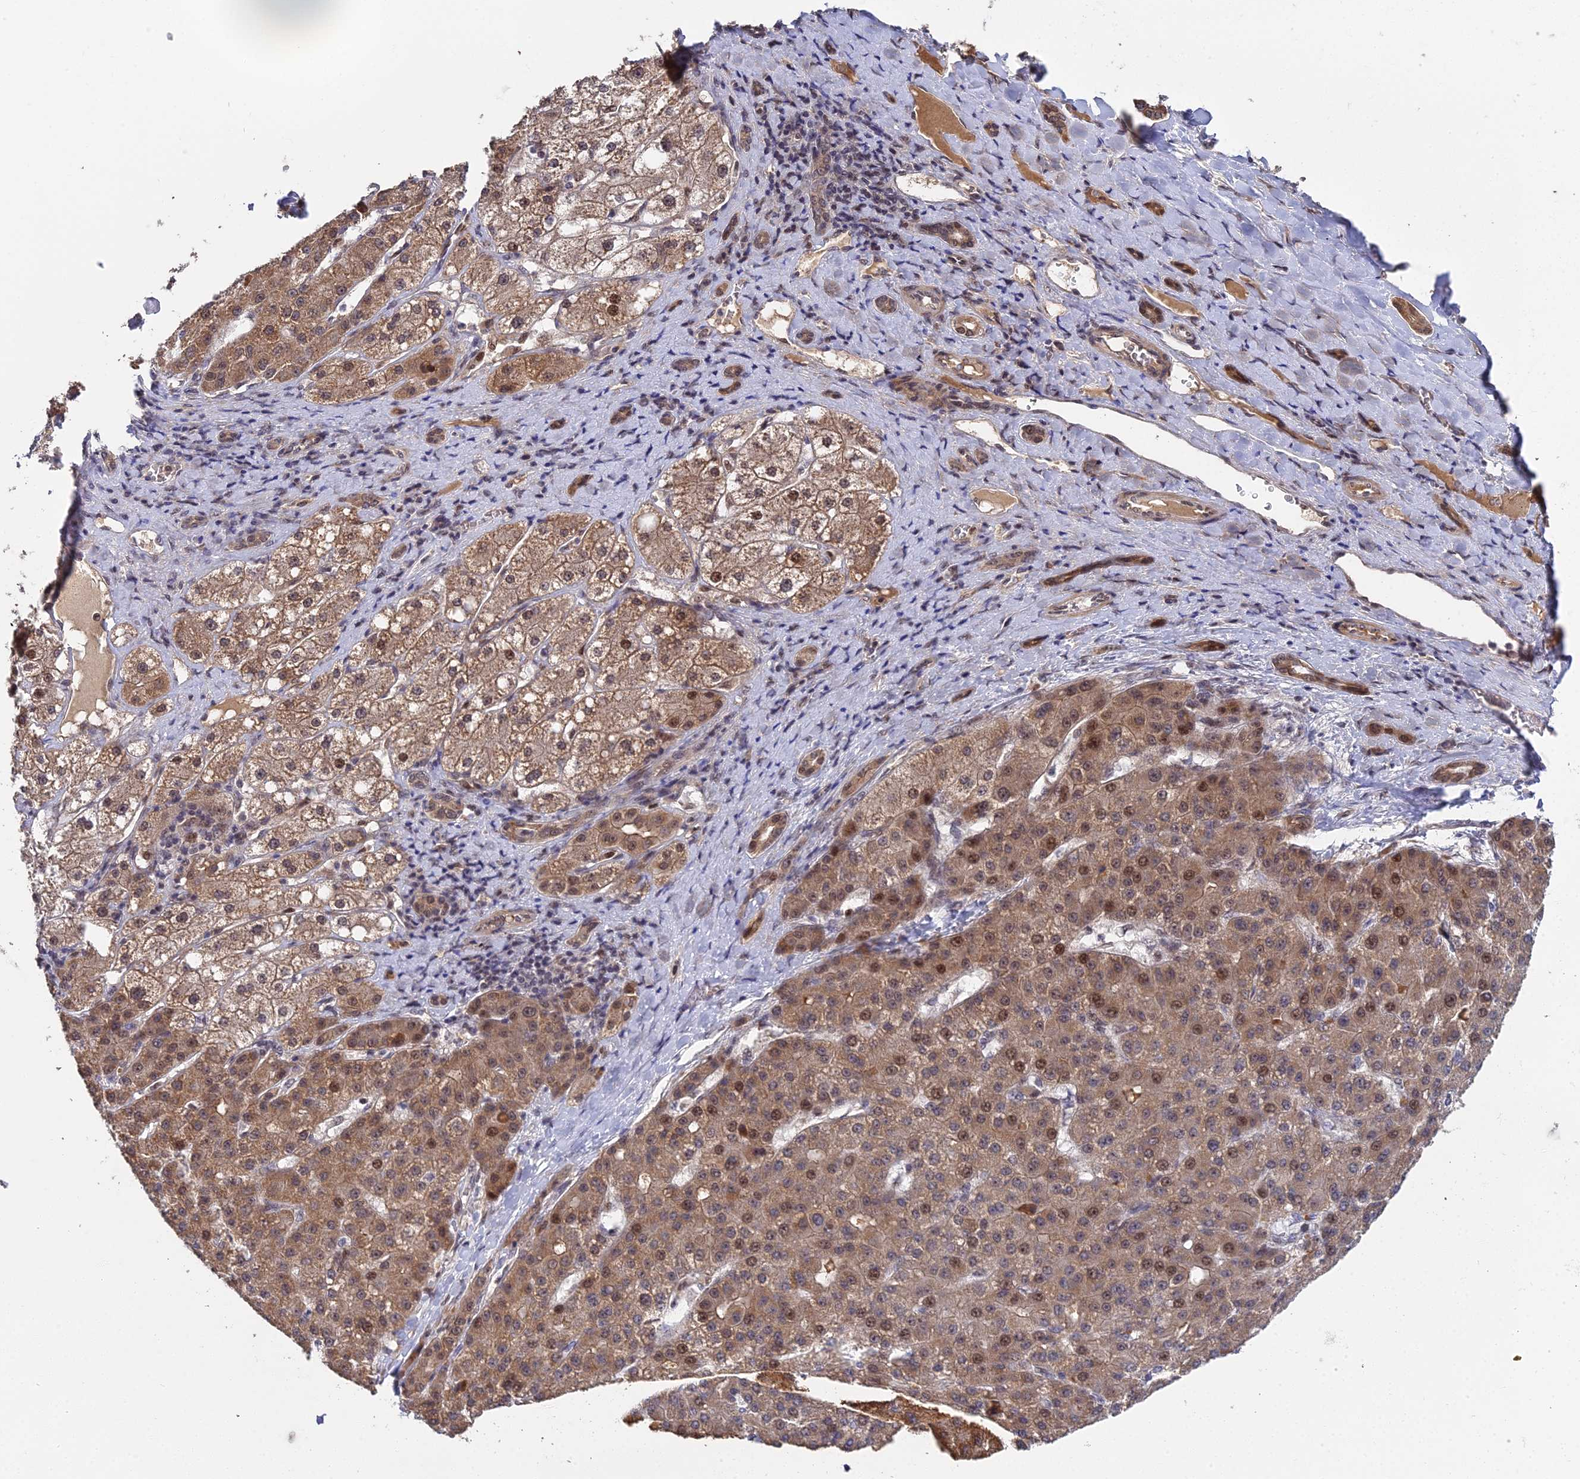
{"staining": {"intensity": "moderate", "quantity": ">75%", "location": "cytoplasmic/membranous,nuclear"}, "tissue": "liver cancer", "cell_type": "Tumor cells", "image_type": "cancer", "snomed": [{"axis": "morphology", "description": "Carcinoma, Hepatocellular, NOS"}, {"axis": "topography", "description": "Liver"}], "caption": "DAB immunohistochemical staining of human hepatocellular carcinoma (liver) displays moderate cytoplasmic/membranous and nuclear protein expression in about >75% of tumor cells.", "gene": "ERCC5", "patient": {"sex": "male", "age": 67}}